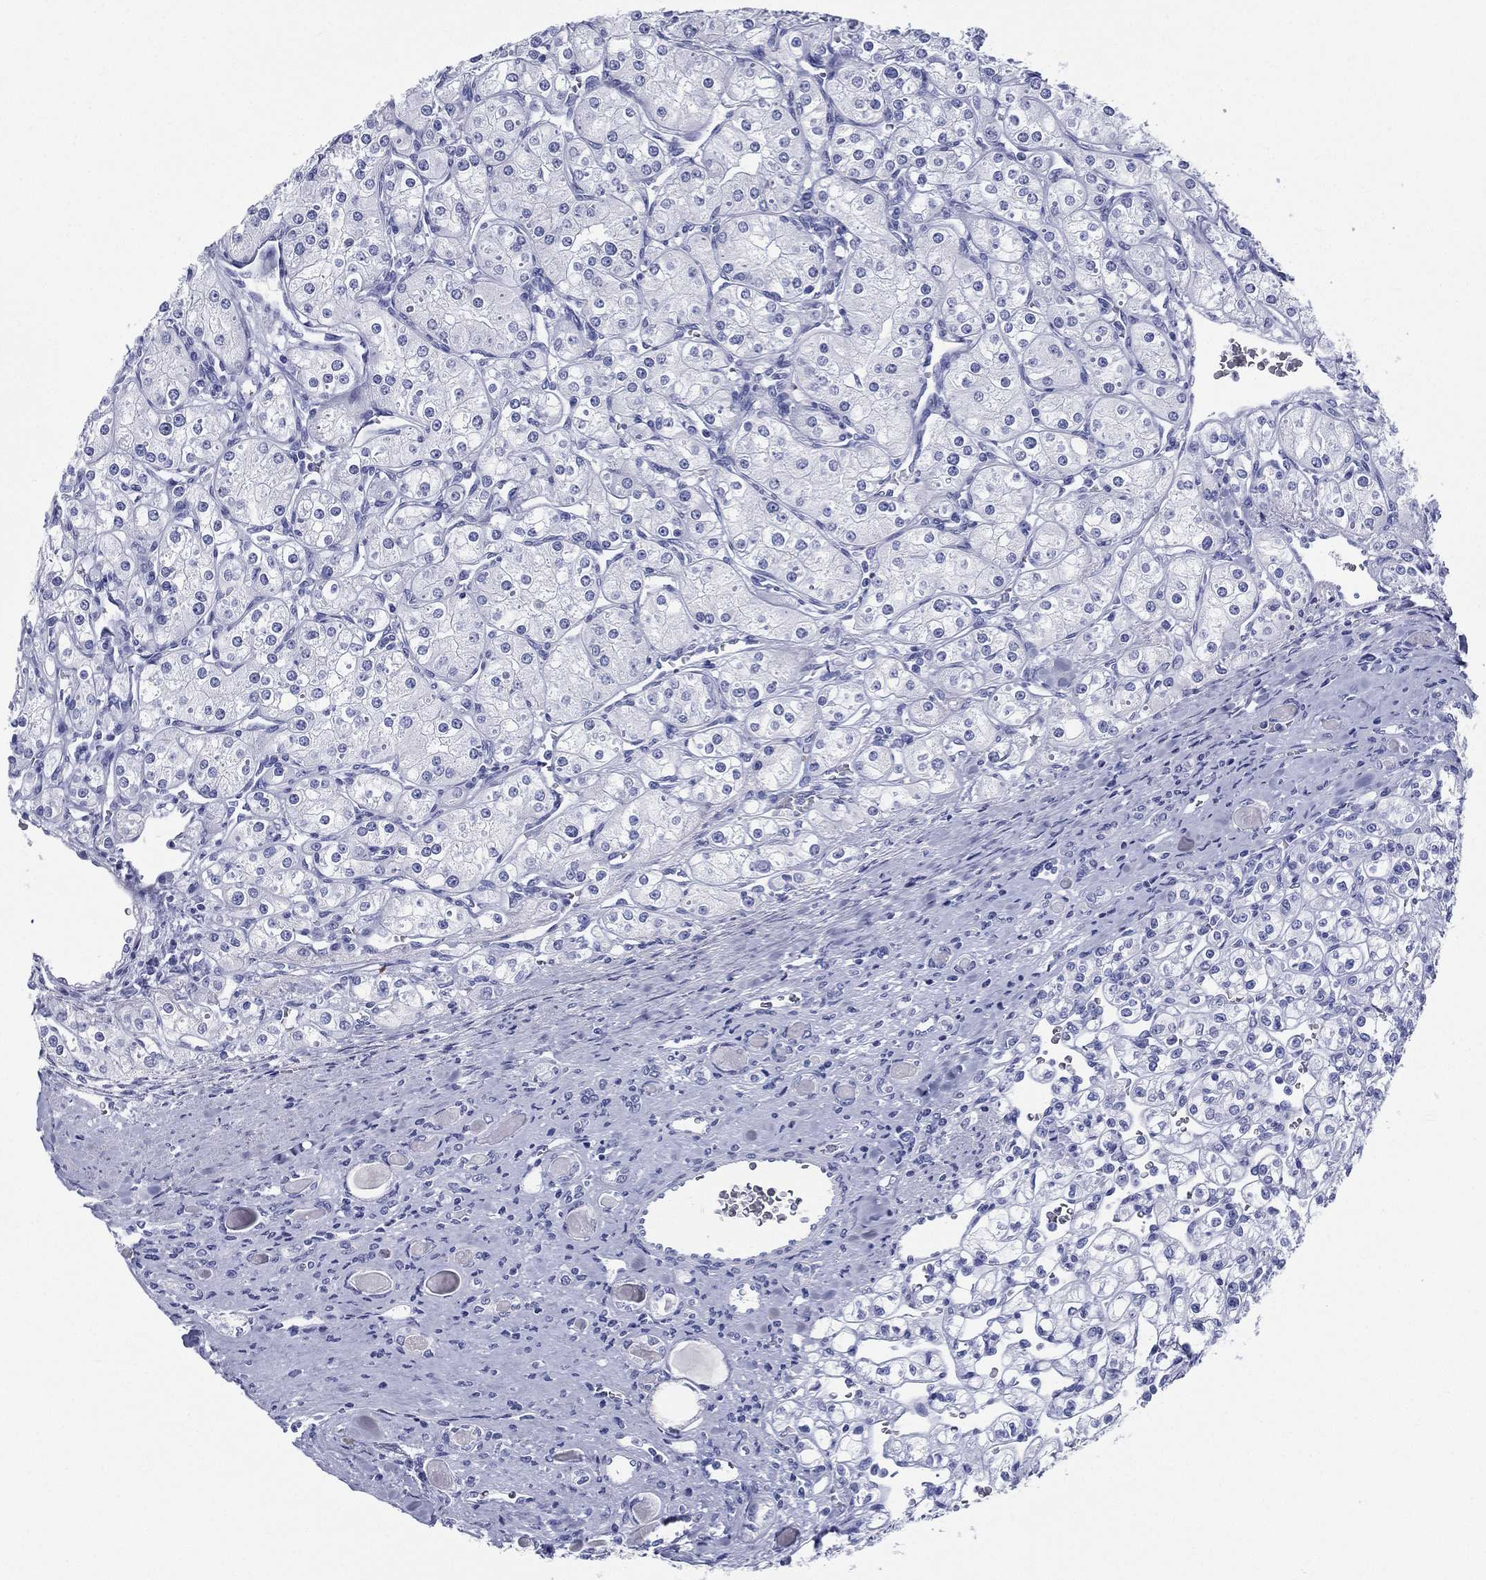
{"staining": {"intensity": "negative", "quantity": "none", "location": "none"}, "tissue": "renal cancer", "cell_type": "Tumor cells", "image_type": "cancer", "snomed": [{"axis": "morphology", "description": "Adenocarcinoma, NOS"}, {"axis": "topography", "description": "Kidney"}], "caption": "Renal adenocarcinoma was stained to show a protein in brown. There is no significant staining in tumor cells. (Stains: DAB IHC with hematoxylin counter stain, Microscopy: brightfield microscopy at high magnification).", "gene": "RSPH4A", "patient": {"sex": "male", "age": 77}}